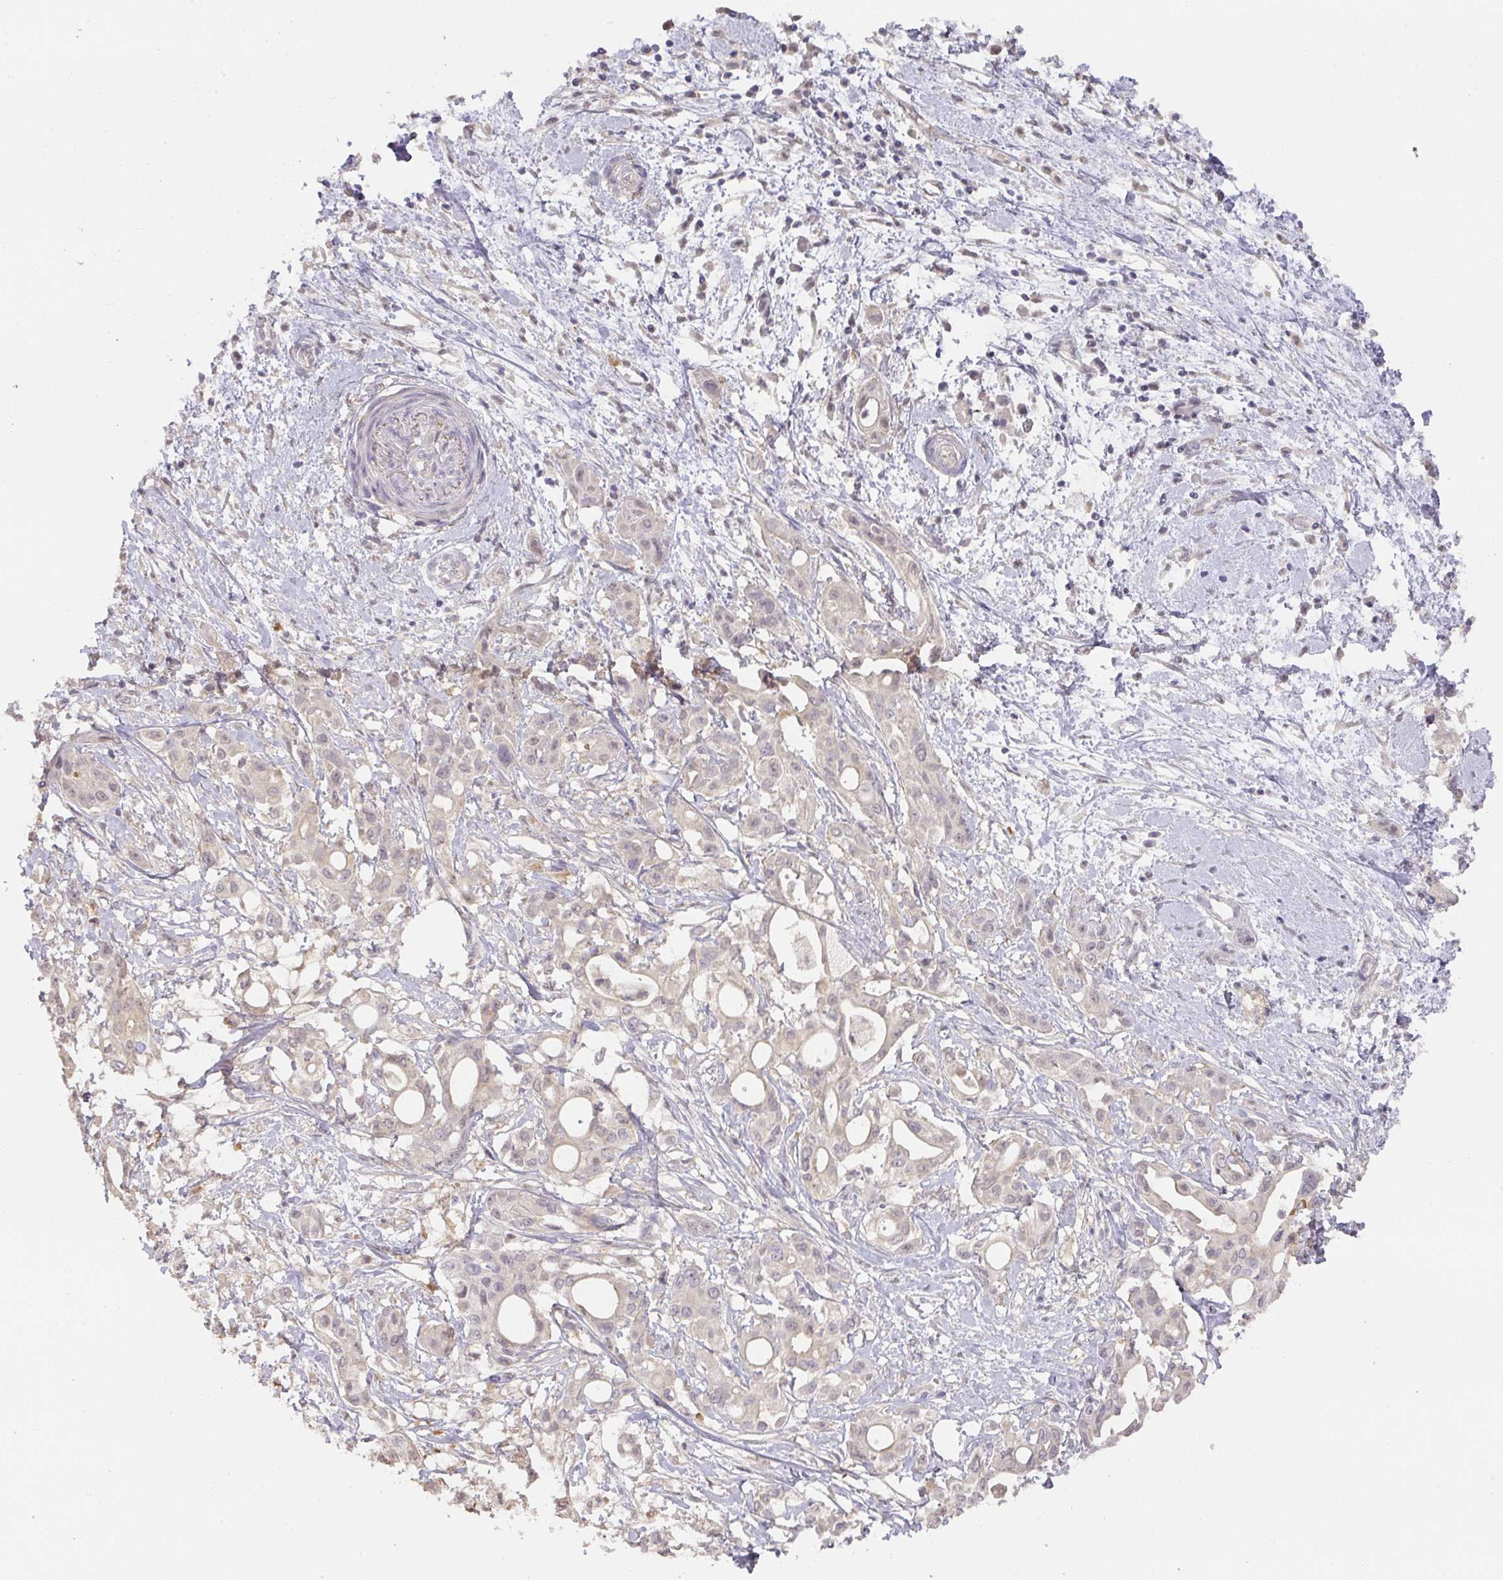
{"staining": {"intensity": "weak", "quantity": "<25%", "location": "nuclear"}, "tissue": "pancreatic cancer", "cell_type": "Tumor cells", "image_type": "cancer", "snomed": [{"axis": "morphology", "description": "Adenocarcinoma, NOS"}, {"axis": "topography", "description": "Pancreas"}], "caption": "Pancreatic cancer stained for a protein using immunohistochemistry displays no positivity tumor cells.", "gene": "FOXN4", "patient": {"sex": "female", "age": 68}}